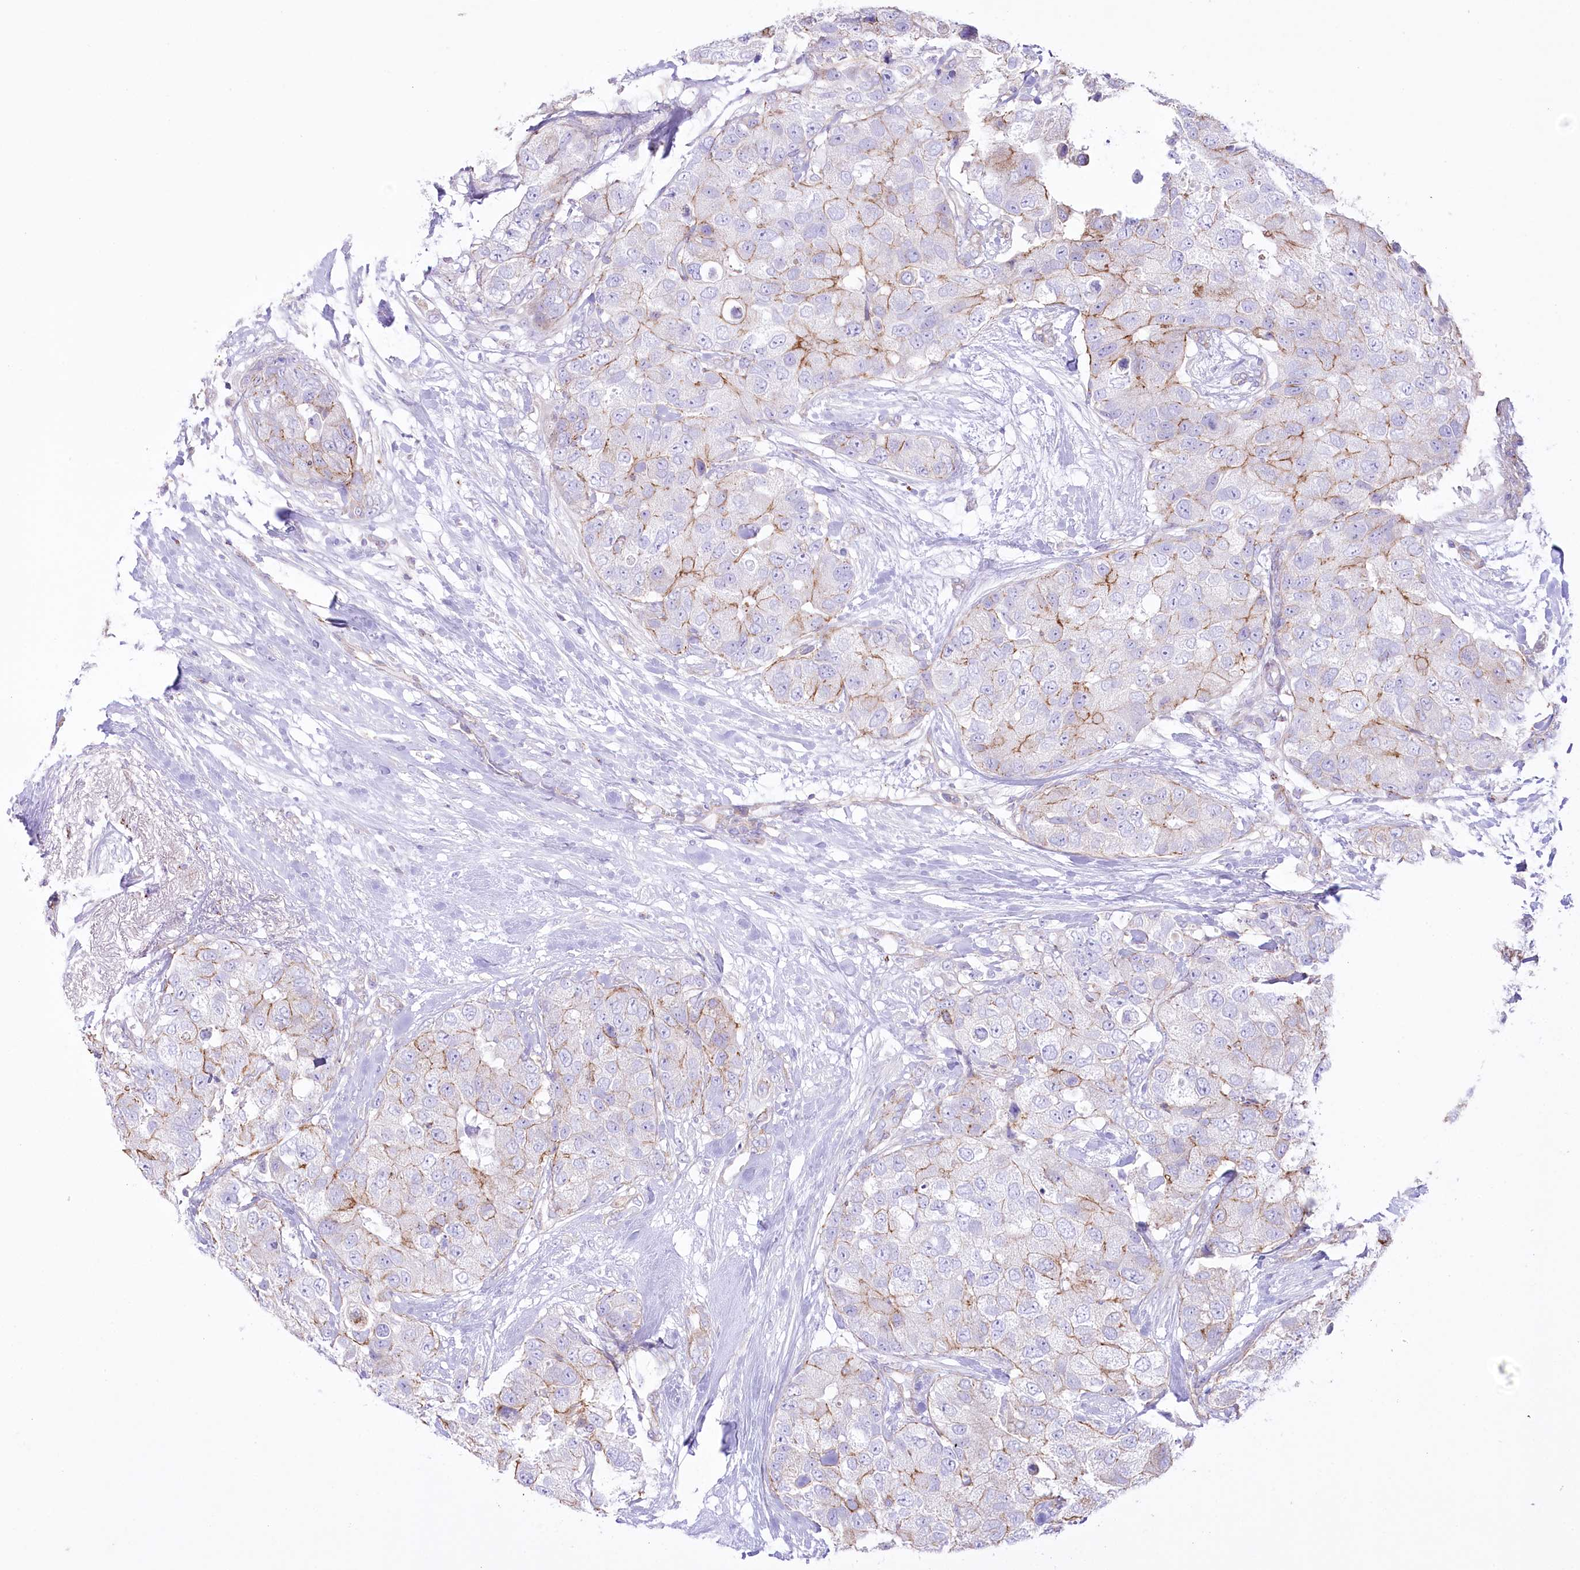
{"staining": {"intensity": "moderate", "quantity": "<25%", "location": "cytoplasmic/membranous"}, "tissue": "breast cancer", "cell_type": "Tumor cells", "image_type": "cancer", "snomed": [{"axis": "morphology", "description": "Duct carcinoma"}, {"axis": "topography", "description": "Breast"}], "caption": "DAB (3,3'-diaminobenzidine) immunohistochemical staining of breast cancer (intraductal carcinoma) exhibits moderate cytoplasmic/membranous protein positivity in approximately <25% of tumor cells.", "gene": "FAM216A", "patient": {"sex": "female", "age": 62}}